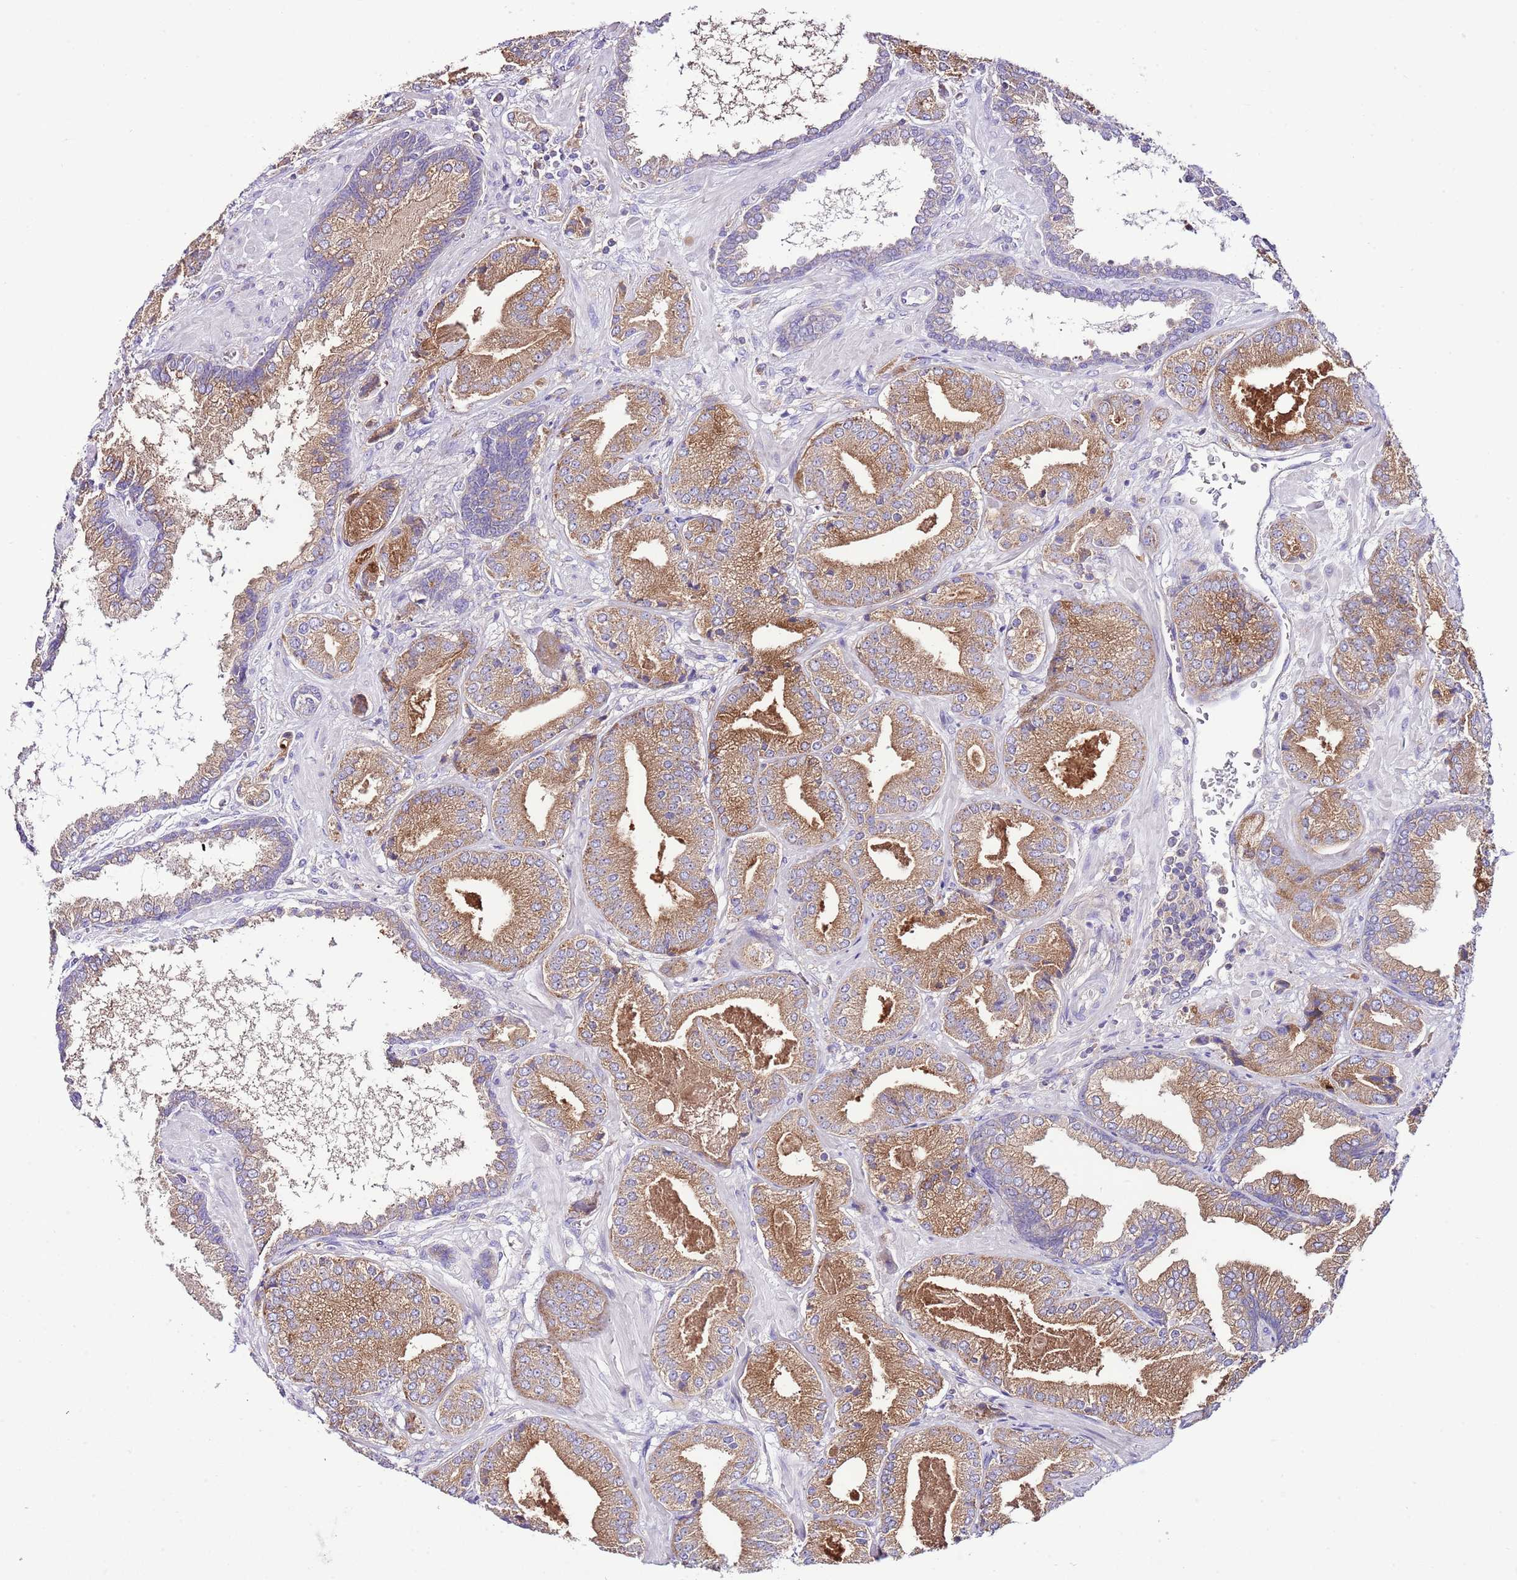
{"staining": {"intensity": "moderate", "quantity": ">75%", "location": "cytoplasmic/membranous"}, "tissue": "prostate cancer", "cell_type": "Tumor cells", "image_type": "cancer", "snomed": [{"axis": "morphology", "description": "Adenocarcinoma, High grade"}, {"axis": "topography", "description": "Prostate"}], "caption": "Immunohistochemistry (IHC) staining of high-grade adenocarcinoma (prostate), which exhibits medium levels of moderate cytoplasmic/membranous positivity in about >75% of tumor cells indicating moderate cytoplasmic/membranous protein expression. The staining was performed using DAB (3,3'-diaminobenzidine) (brown) for protein detection and nuclei were counterstained in hematoxylin (blue).", "gene": "RPS10", "patient": {"sex": "male", "age": 63}}